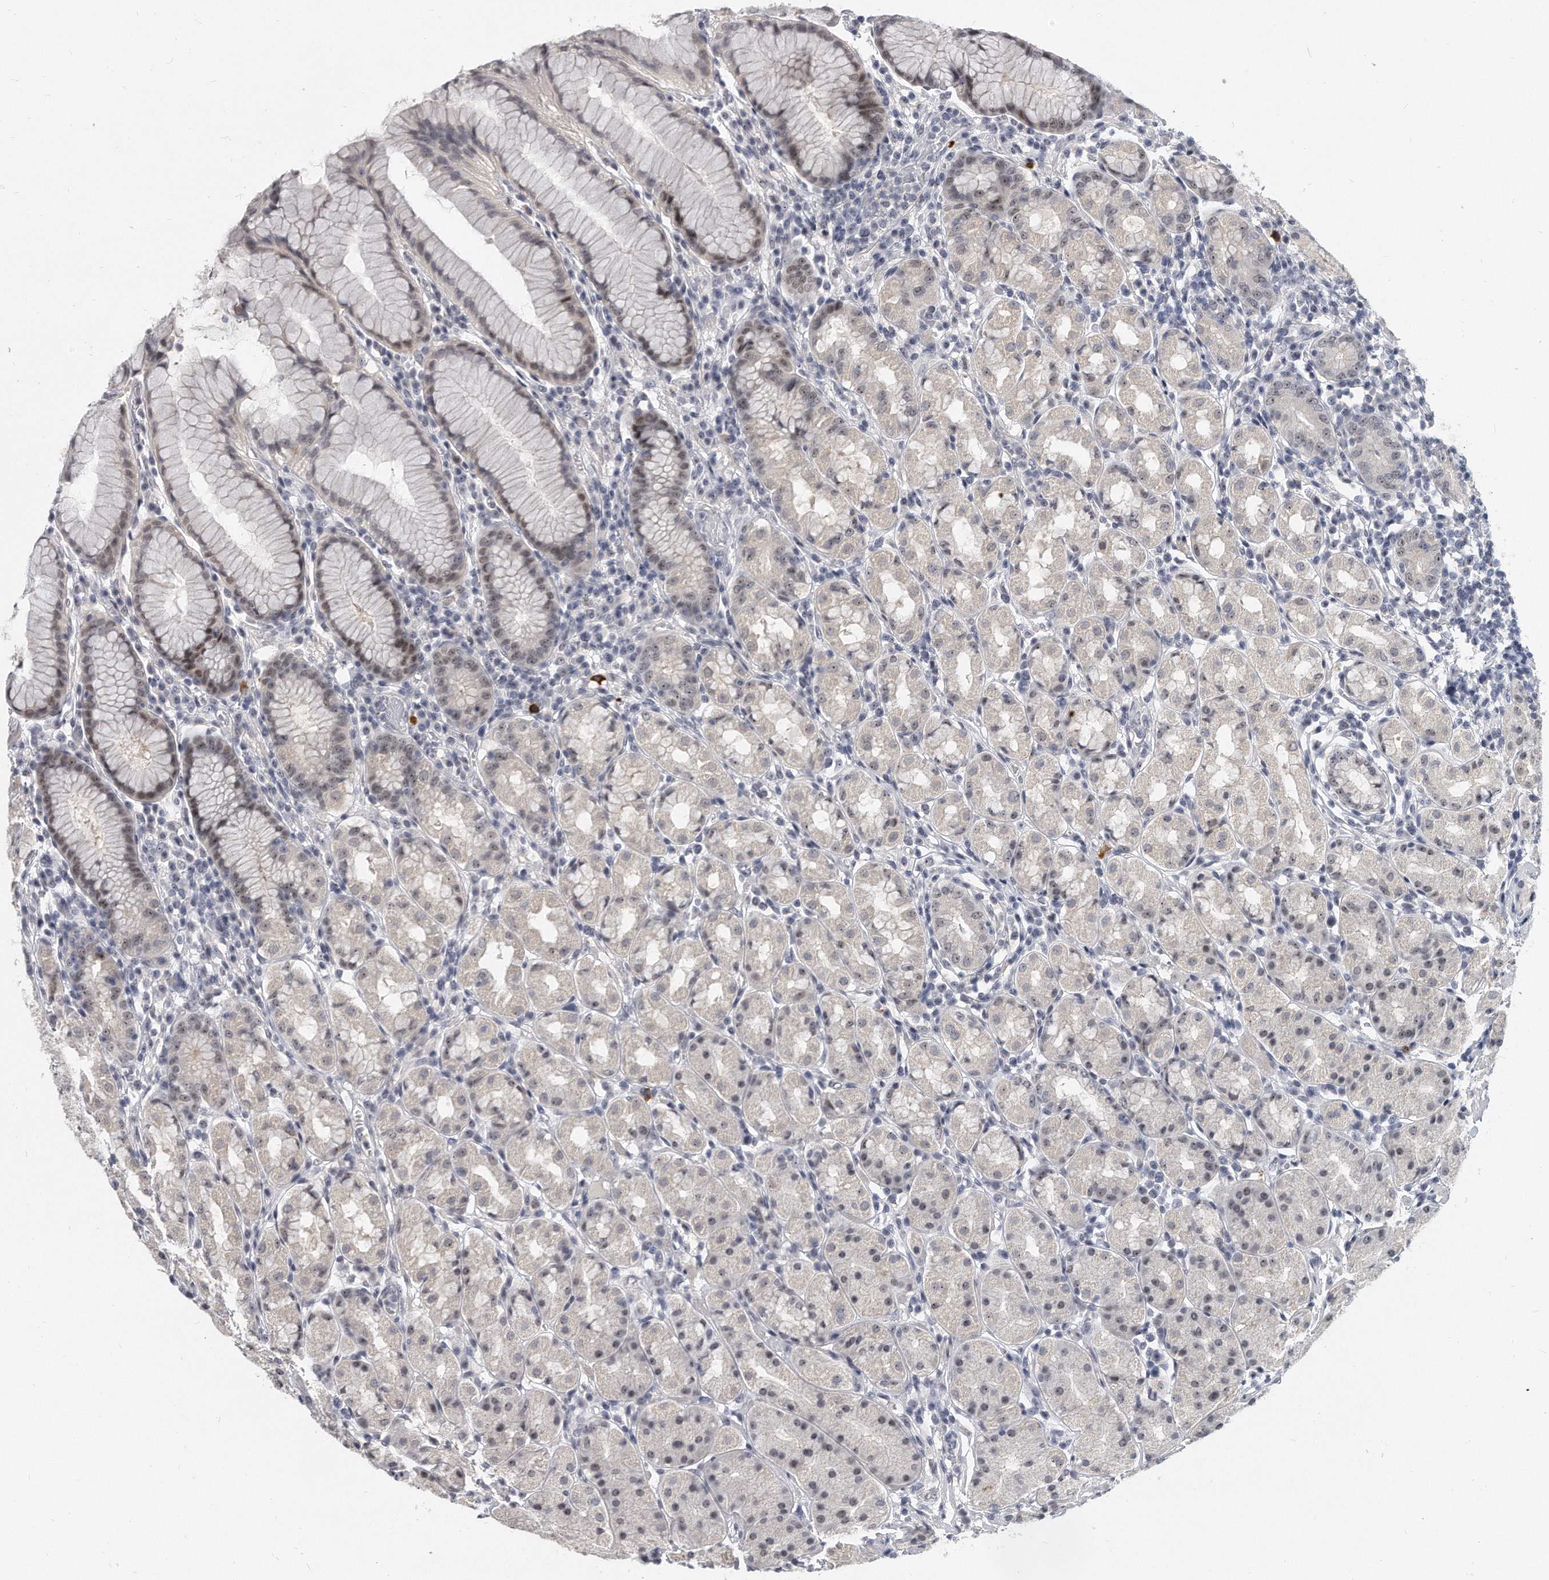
{"staining": {"intensity": "weak", "quantity": "25%-75%", "location": "nuclear"}, "tissue": "stomach", "cell_type": "Glandular cells", "image_type": "normal", "snomed": [{"axis": "morphology", "description": "Normal tissue, NOS"}, {"axis": "topography", "description": "Stomach, lower"}], "caption": "Benign stomach was stained to show a protein in brown. There is low levels of weak nuclear positivity in approximately 25%-75% of glandular cells. (brown staining indicates protein expression, while blue staining denotes nuclei).", "gene": "TFCP2L1", "patient": {"sex": "female", "age": 56}}